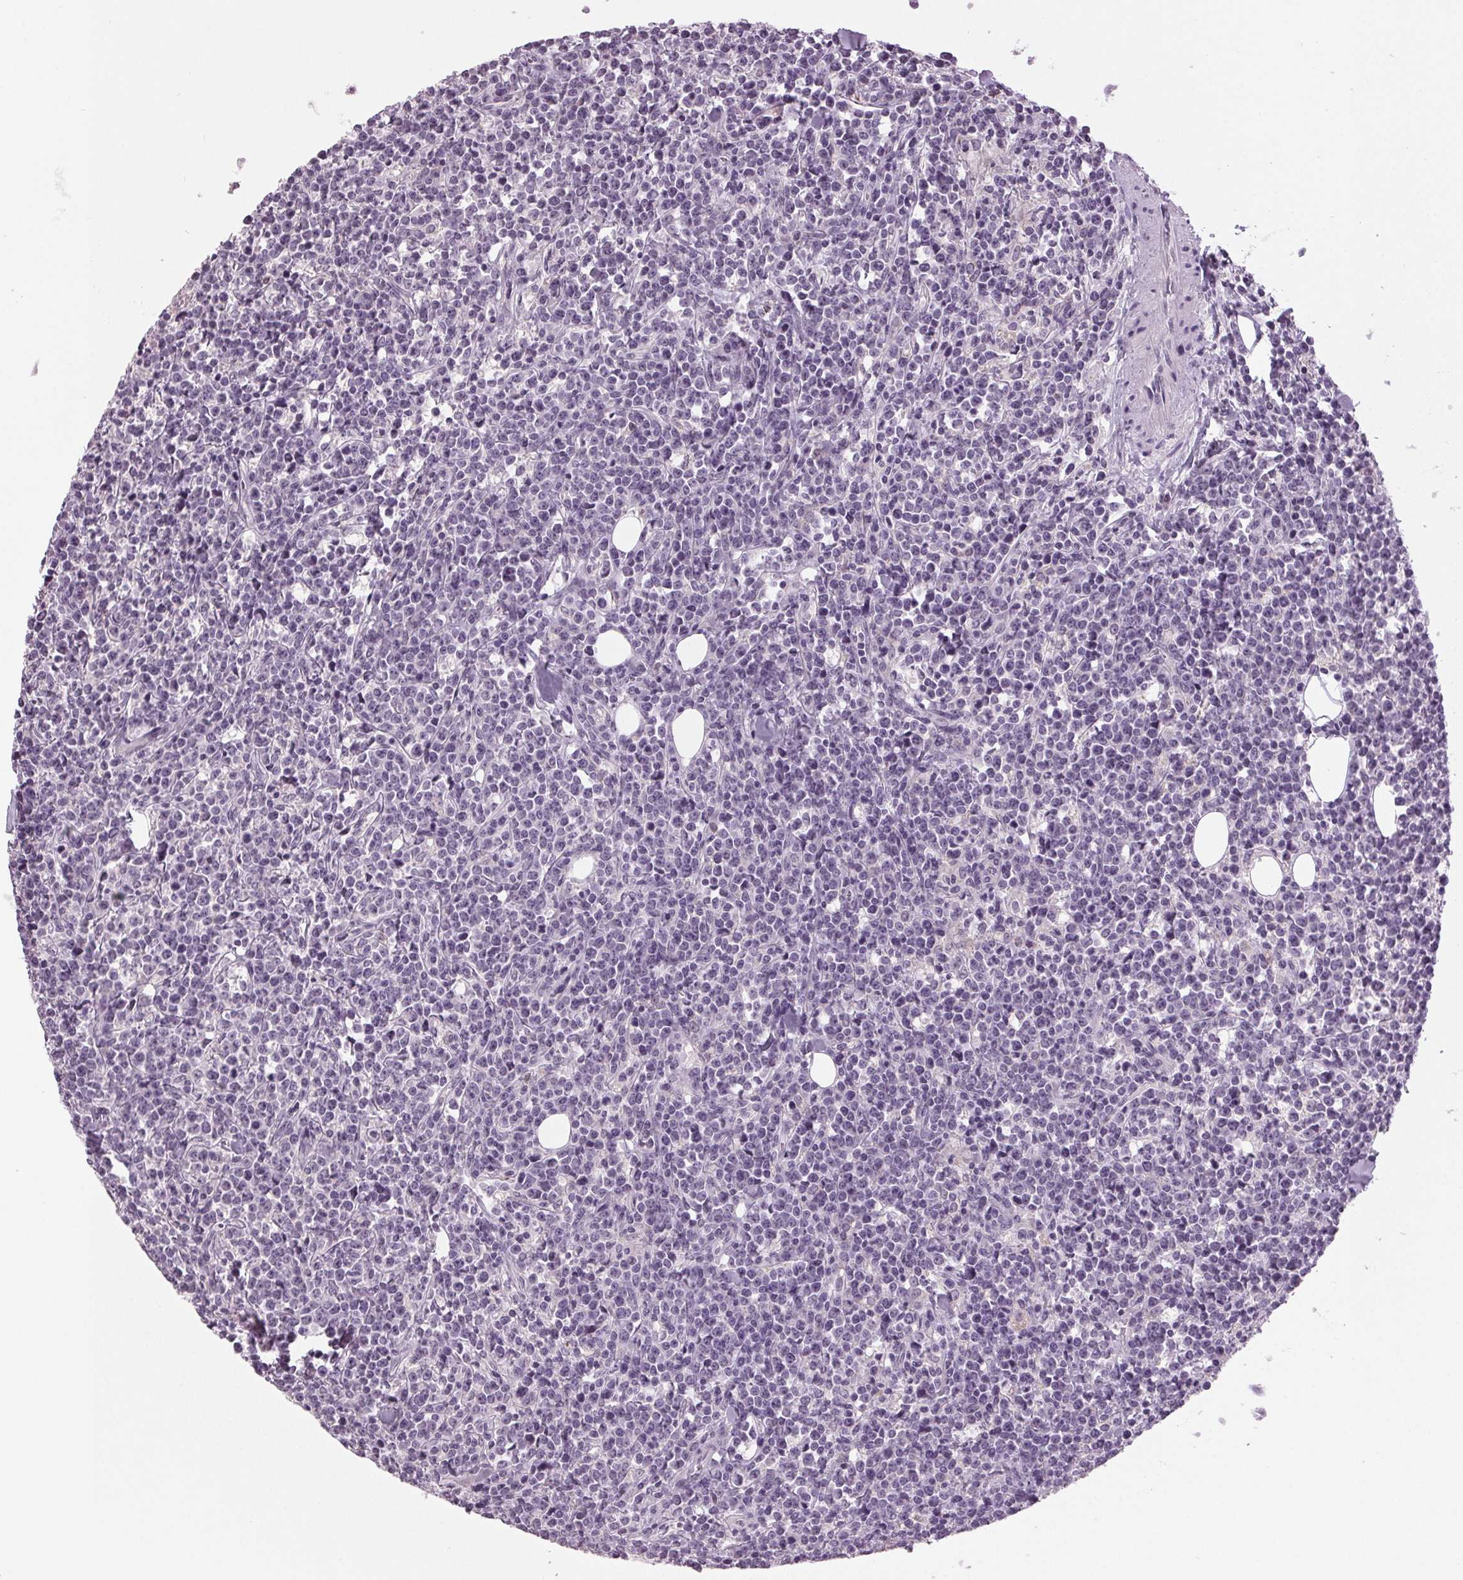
{"staining": {"intensity": "negative", "quantity": "none", "location": "none"}, "tissue": "lymphoma", "cell_type": "Tumor cells", "image_type": "cancer", "snomed": [{"axis": "morphology", "description": "Malignant lymphoma, non-Hodgkin's type, High grade"}, {"axis": "topography", "description": "Small intestine"}], "caption": "An immunohistochemistry (IHC) micrograph of lymphoma is shown. There is no staining in tumor cells of lymphoma.", "gene": "DNAH12", "patient": {"sex": "female", "age": 56}}